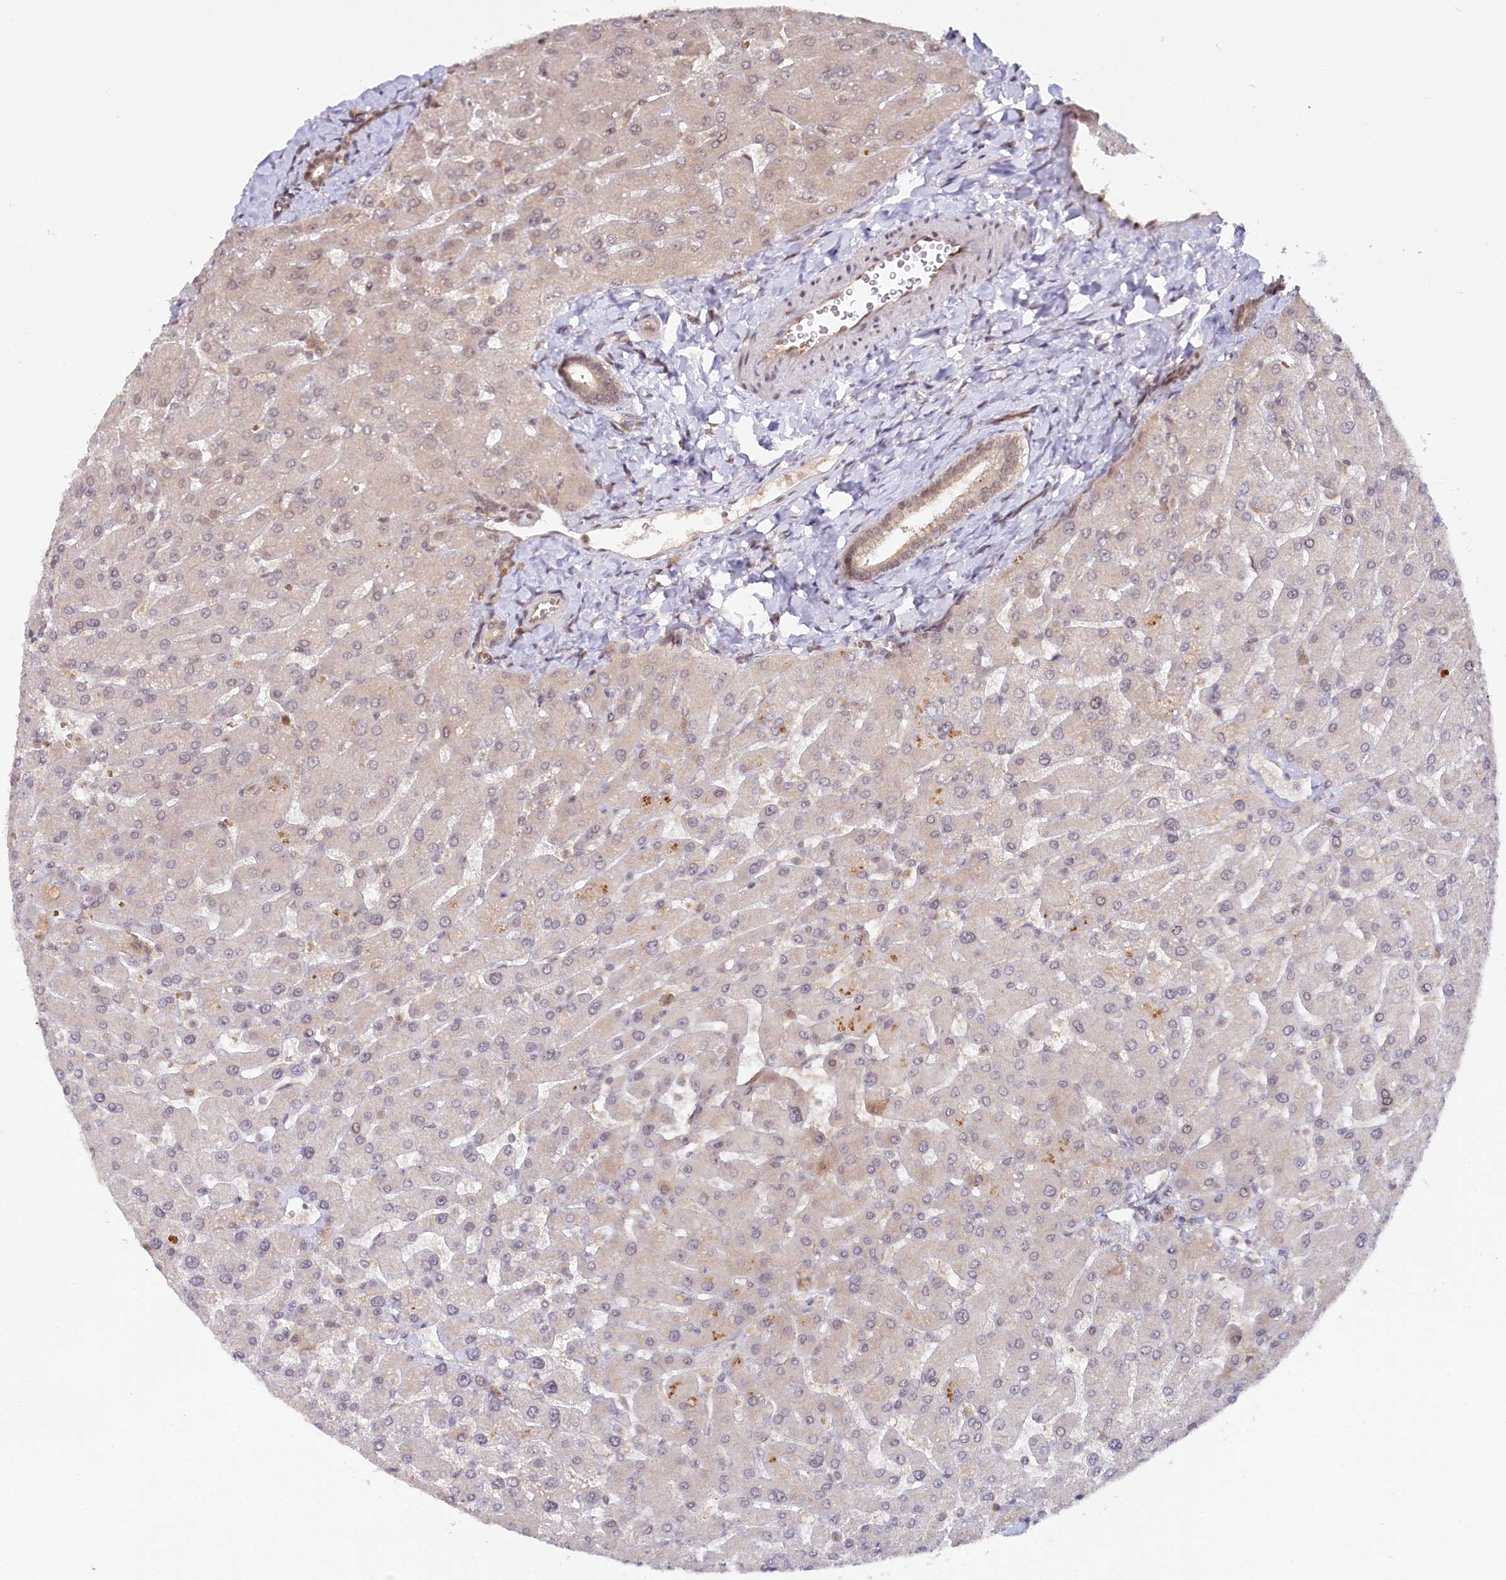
{"staining": {"intensity": "weak", "quantity": "25%-75%", "location": "cytoplasmic/membranous,nuclear"}, "tissue": "liver", "cell_type": "Cholangiocytes", "image_type": "normal", "snomed": [{"axis": "morphology", "description": "Normal tissue, NOS"}, {"axis": "topography", "description": "Liver"}], "caption": "A brown stain highlights weak cytoplasmic/membranous,nuclear staining of a protein in cholangiocytes of normal liver. (DAB (3,3'-diaminobenzidine) IHC with brightfield microscopy, high magnification).", "gene": "CCDC65", "patient": {"sex": "male", "age": 55}}